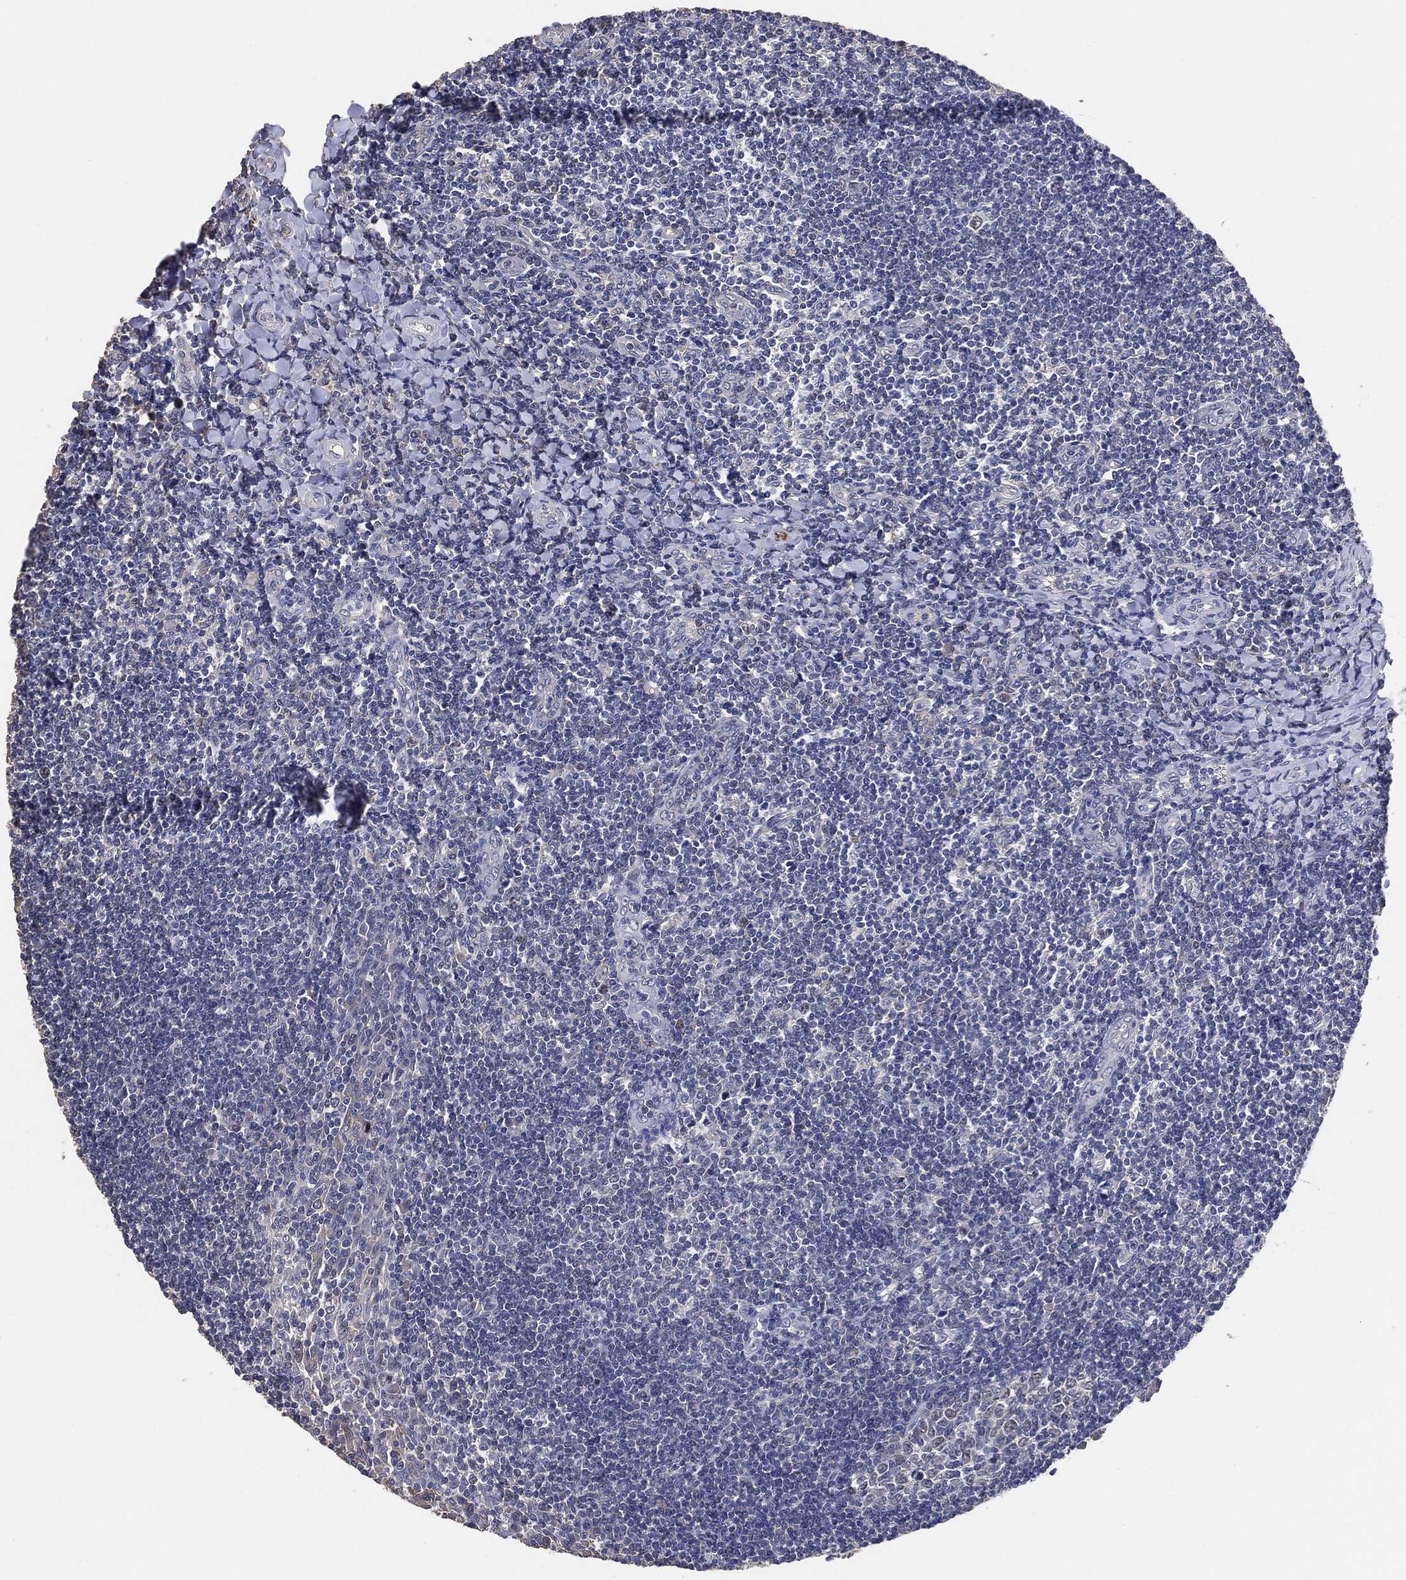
{"staining": {"intensity": "negative", "quantity": "none", "location": "none"}, "tissue": "tonsil", "cell_type": "Germinal center cells", "image_type": "normal", "snomed": [{"axis": "morphology", "description": "Normal tissue, NOS"}, {"axis": "topography", "description": "Tonsil"}], "caption": "A histopathology image of human tonsil is negative for staining in germinal center cells. The staining is performed using DAB brown chromogen with nuclei counter-stained in using hematoxylin.", "gene": "KLK5", "patient": {"sex": "female", "age": 12}}